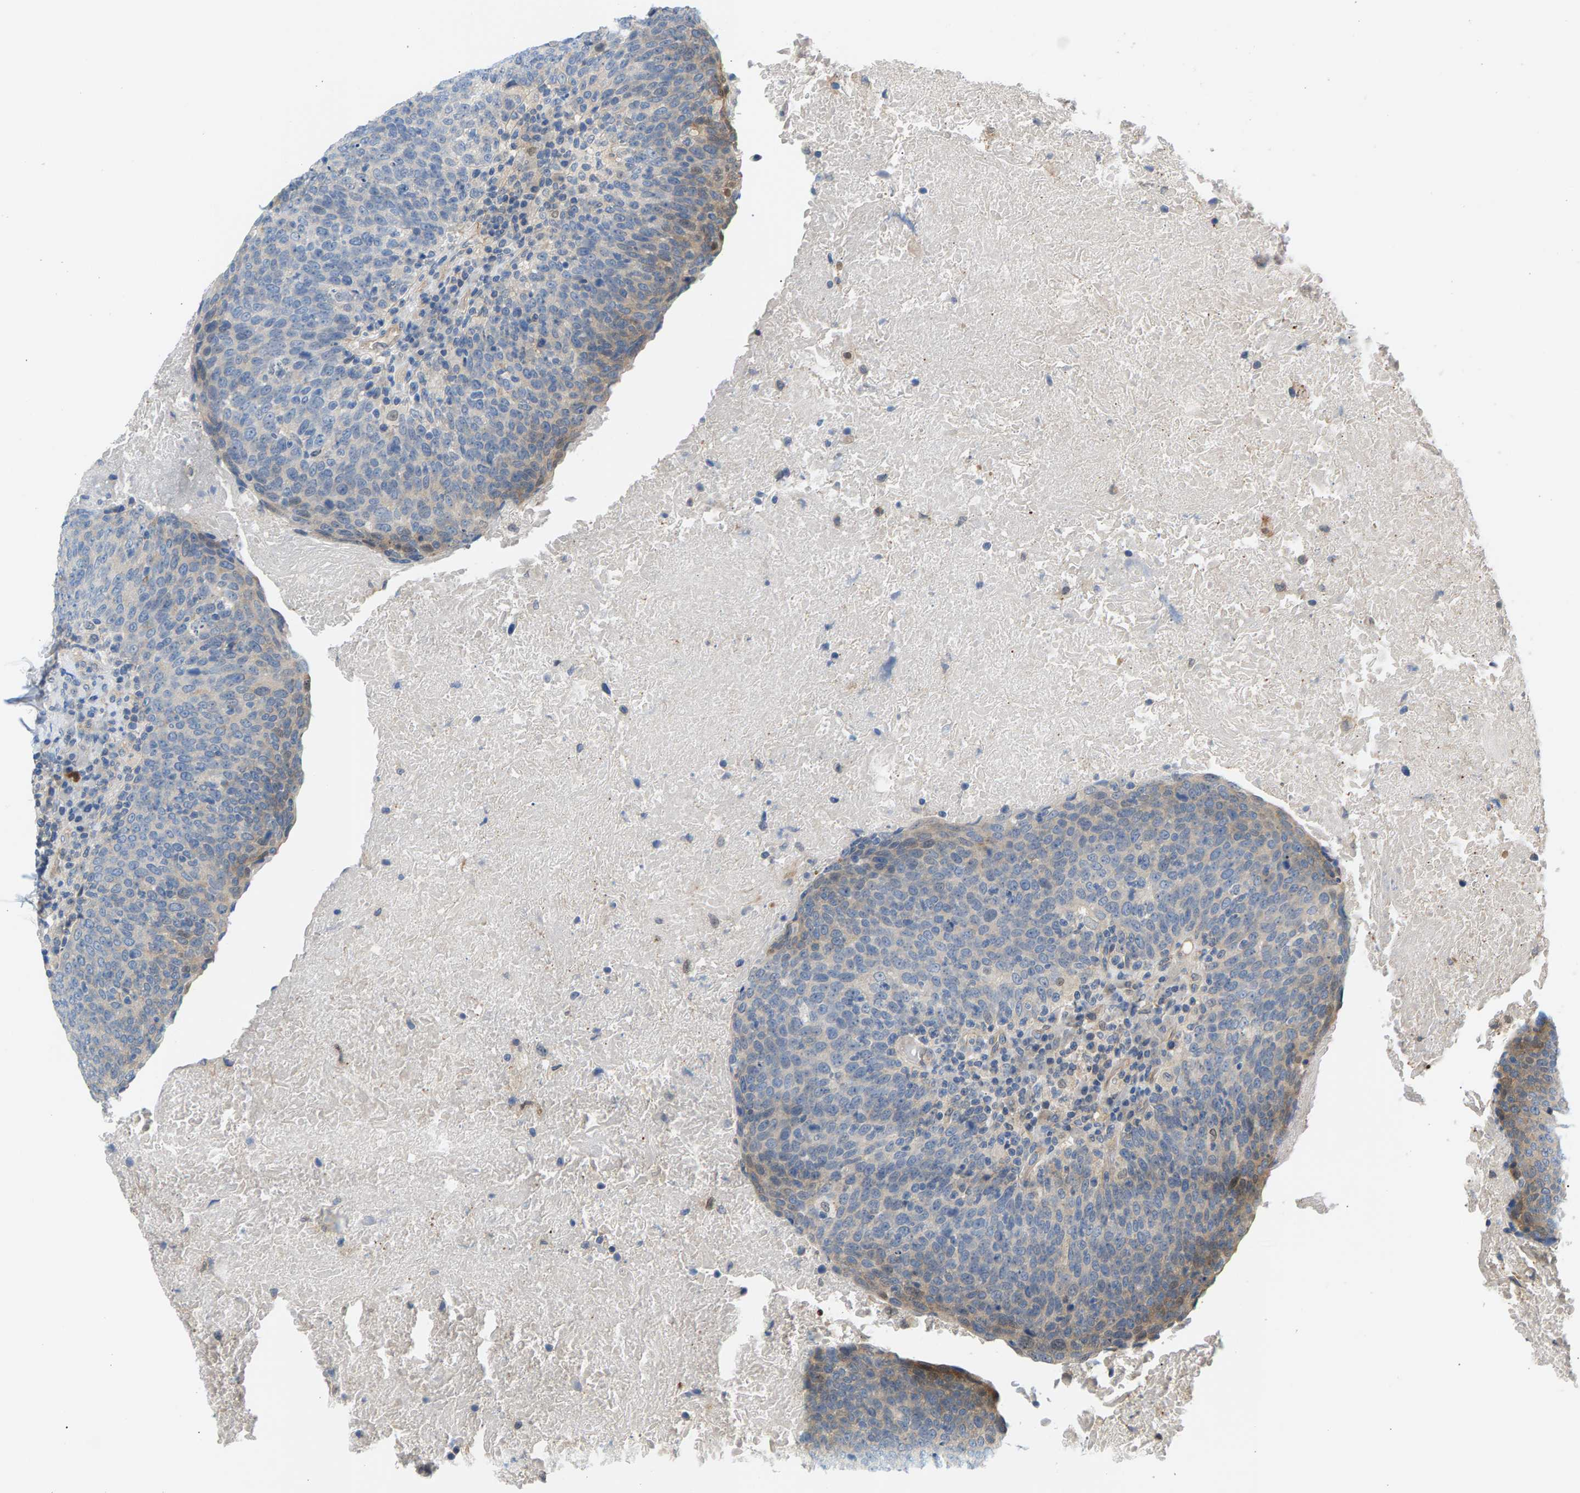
{"staining": {"intensity": "weak", "quantity": "<25%", "location": "cytoplasmic/membranous"}, "tissue": "head and neck cancer", "cell_type": "Tumor cells", "image_type": "cancer", "snomed": [{"axis": "morphology", "description": "Squamous cell carcinoma, NOS"}, {"axis": "morphology", "description": "Squamous cell carcinoma, metastatic, NOS"}, {"axis": "topography", "description": "Lymph node"}, {"axis": "topography", "description": "Head-Neck"}], "caption": "IHC image of human head and neck cancer (metastatic squamous cell carcinoma) stained for a protein (brown), which displays no staining in tumor cells.", "gene": "KRTAP27-1", "patient": {"sex": "male", "age": 62}}